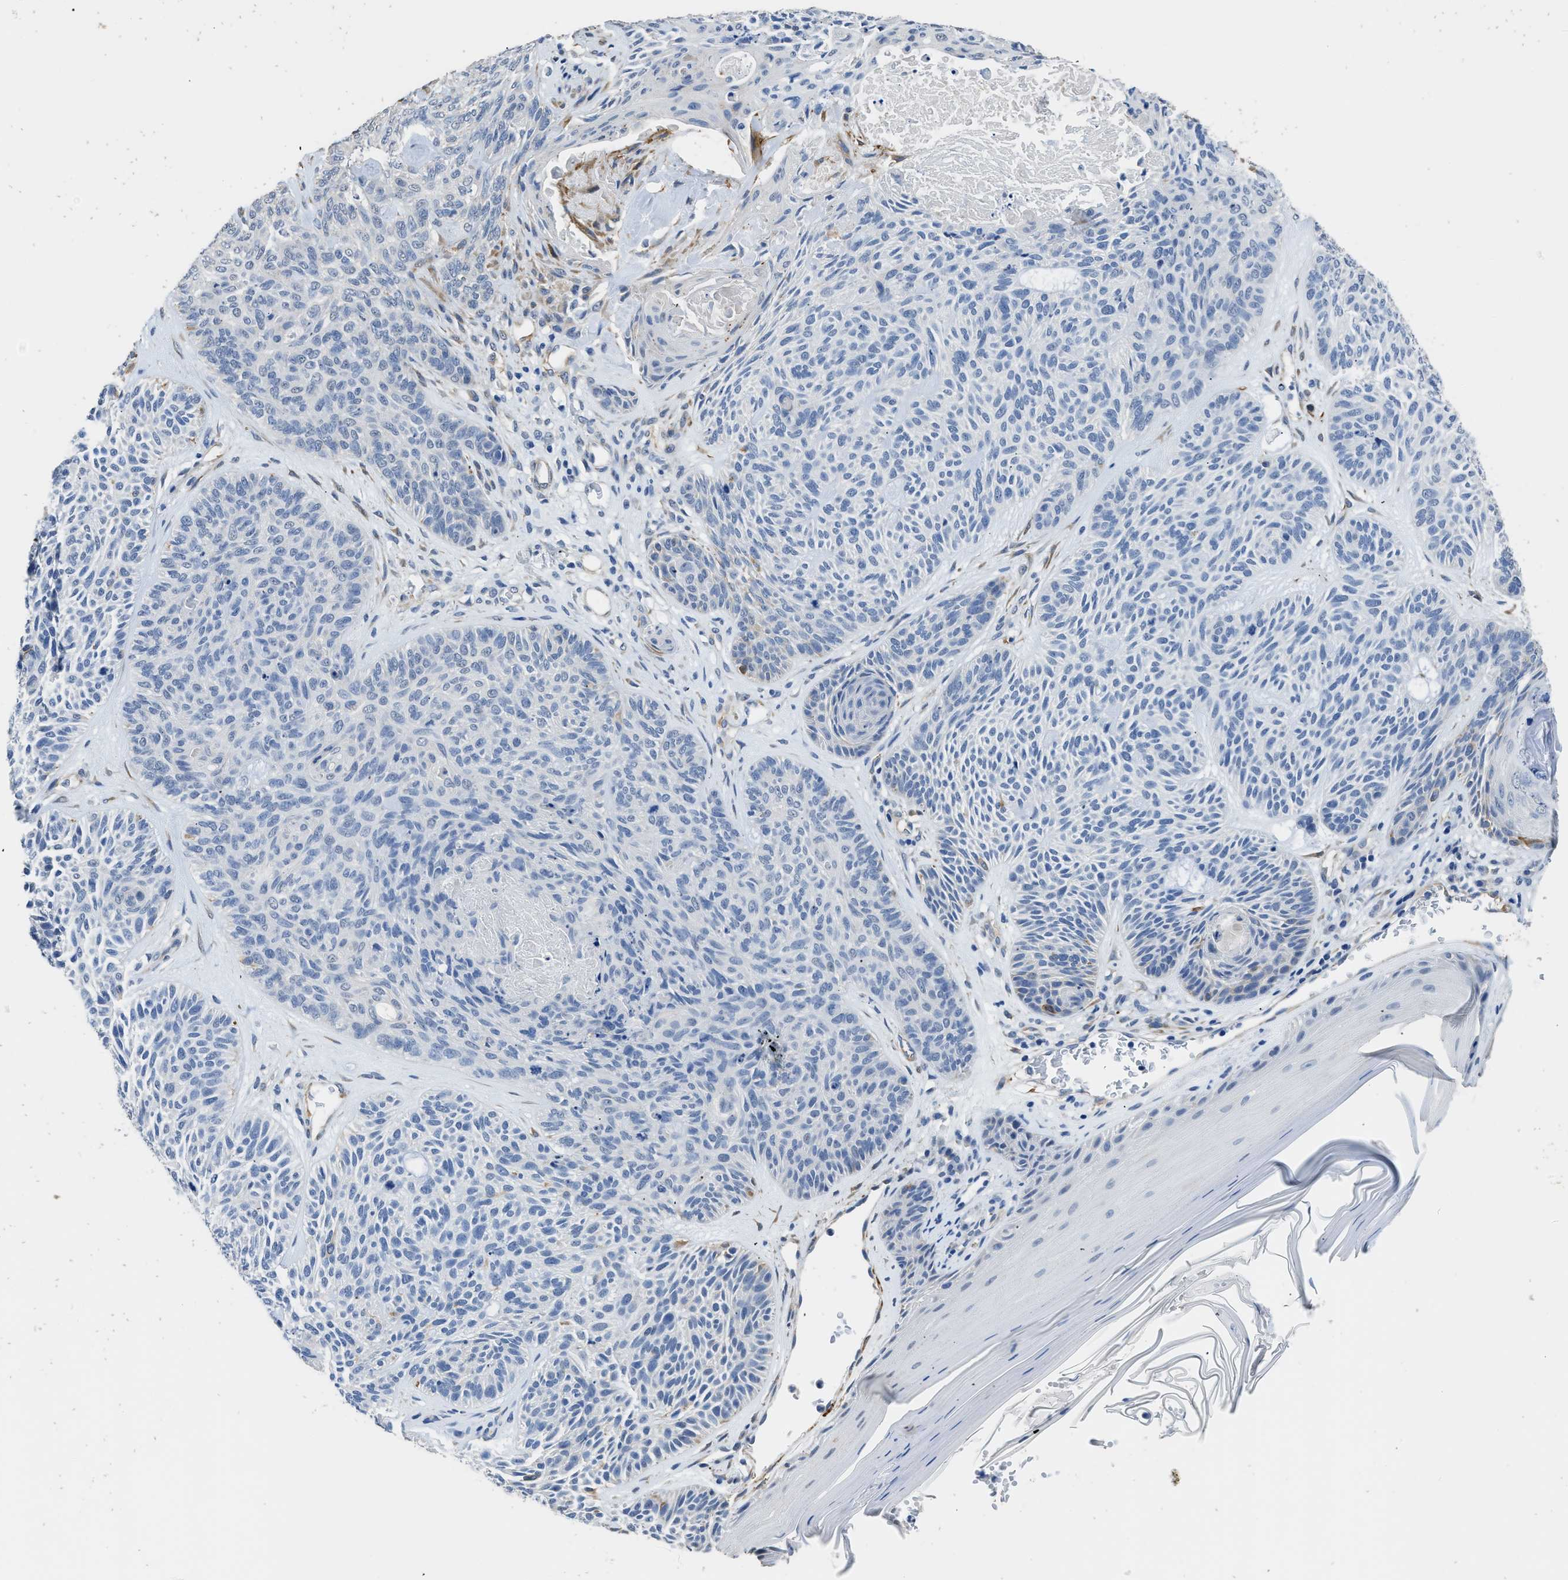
{"staining": {"intensity": "negative", "quantity": "none", "location": "none"}, "tissue": "skin cancer", "cell_type": "Tumor cells", "image_type": "cancer", "snomed": [{"axis": "morphology", "description": "Basal cell carcinoma"}, {"axis": "topography", "description": "Skin"}], "caption": "High magnification brightfield microscopy of skin cancer (basal cell carcinoma) stained with DAB (brown) and counterstained with hematoxylin (blue): tumor cells show no significant expression.", "gene": "ZSWIM5", "patient": {"sex": "male", "age": 55}}